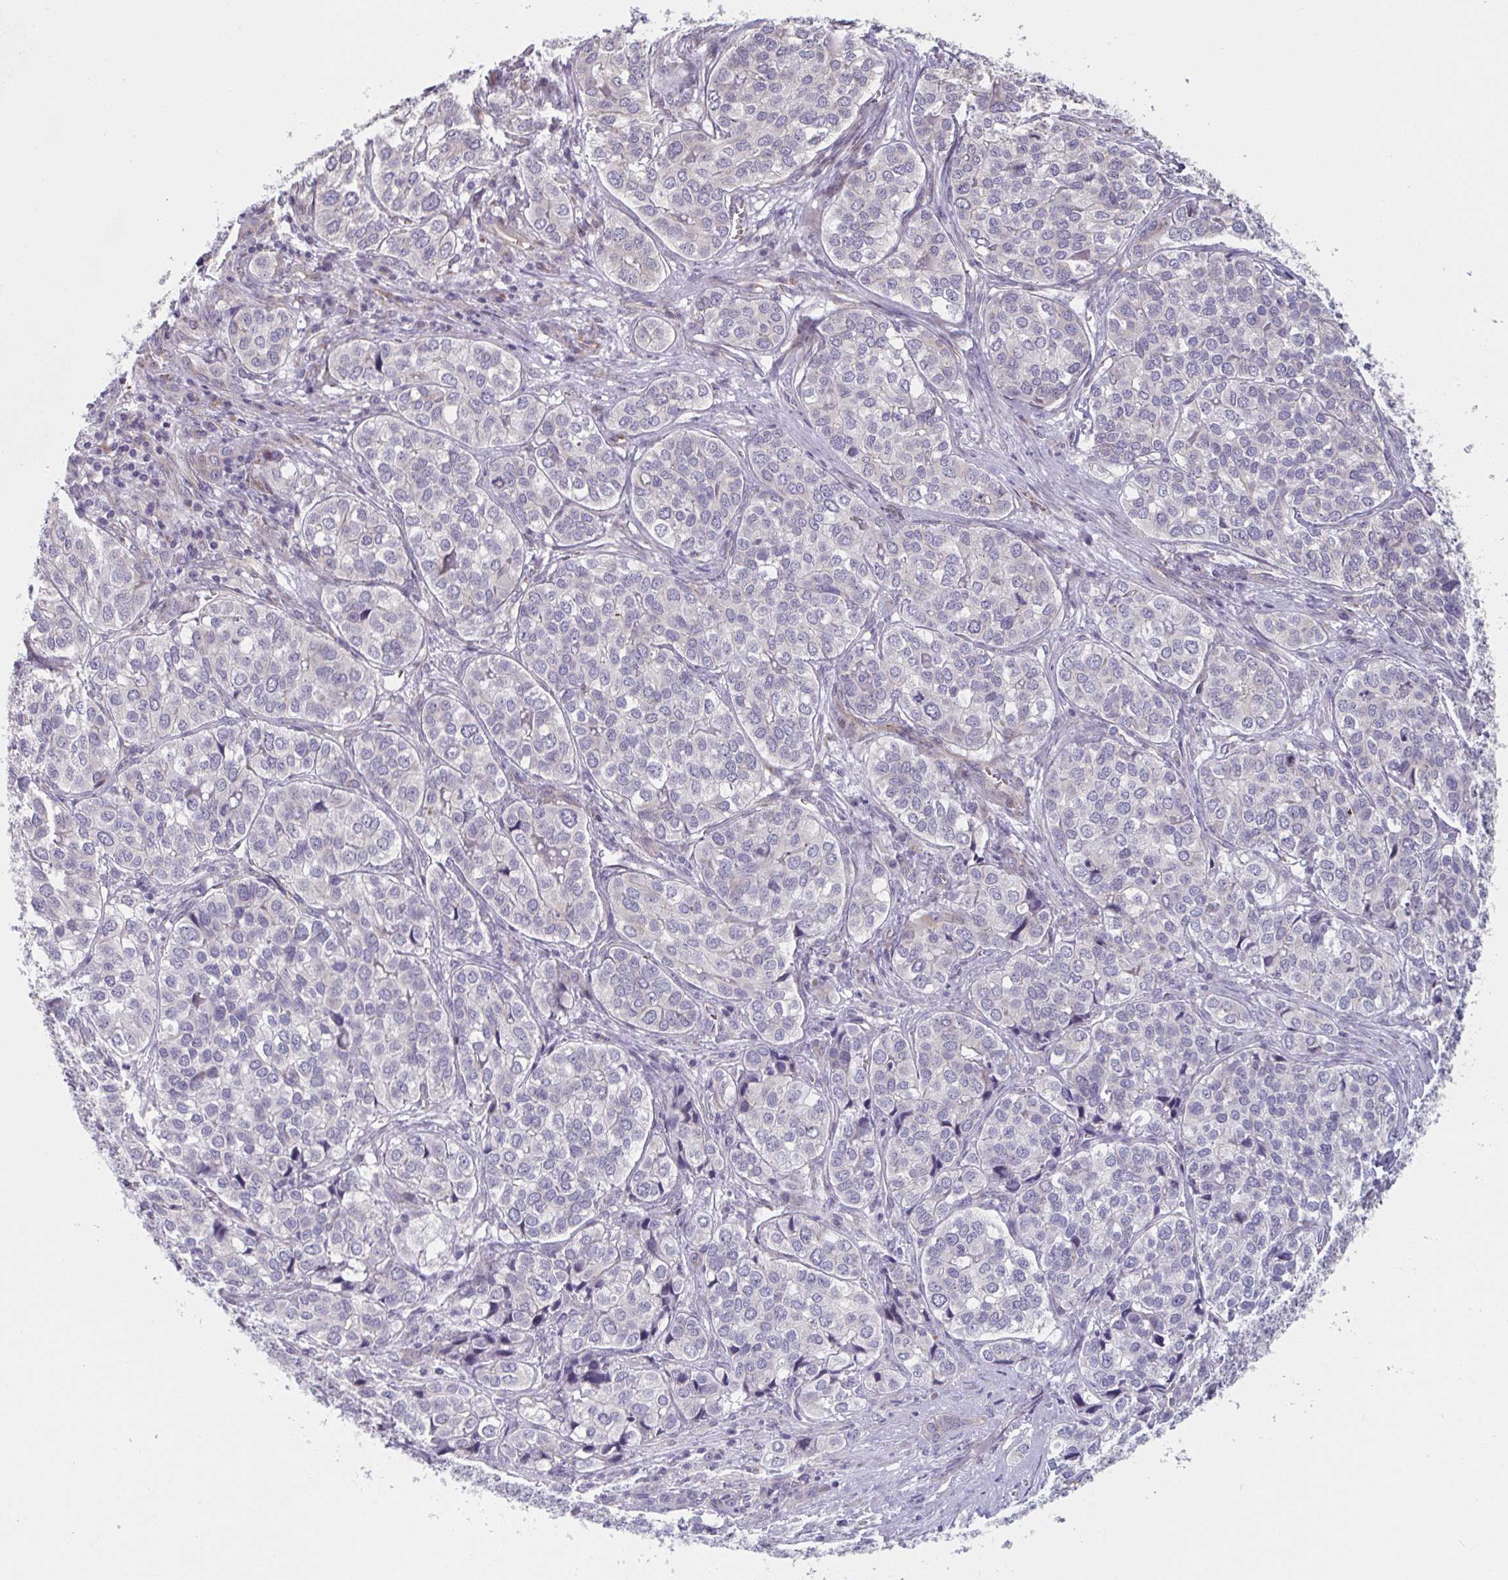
{"staining": {"intensity": "negative", "quantity": "none", "location": "none"}, "tissue": "liver cancer", "cell_type": "Tumor cells", "image_type": "cancer", "snomed": [{"axis": "morphology", "description": "Cholangiocarcinoma"}, {"axis": "topography", "description": "Liver"}], "caption": "DAB immunohistochemical staining of human liver cholangiocarcinoma exhibits no significant positivity in tumor cells. (DAB immunohistochemistry visualized using brightfield microscopy, high magnification).", "gene": "TNFSF10", "patient": {"sex": "male", "age": 56}}